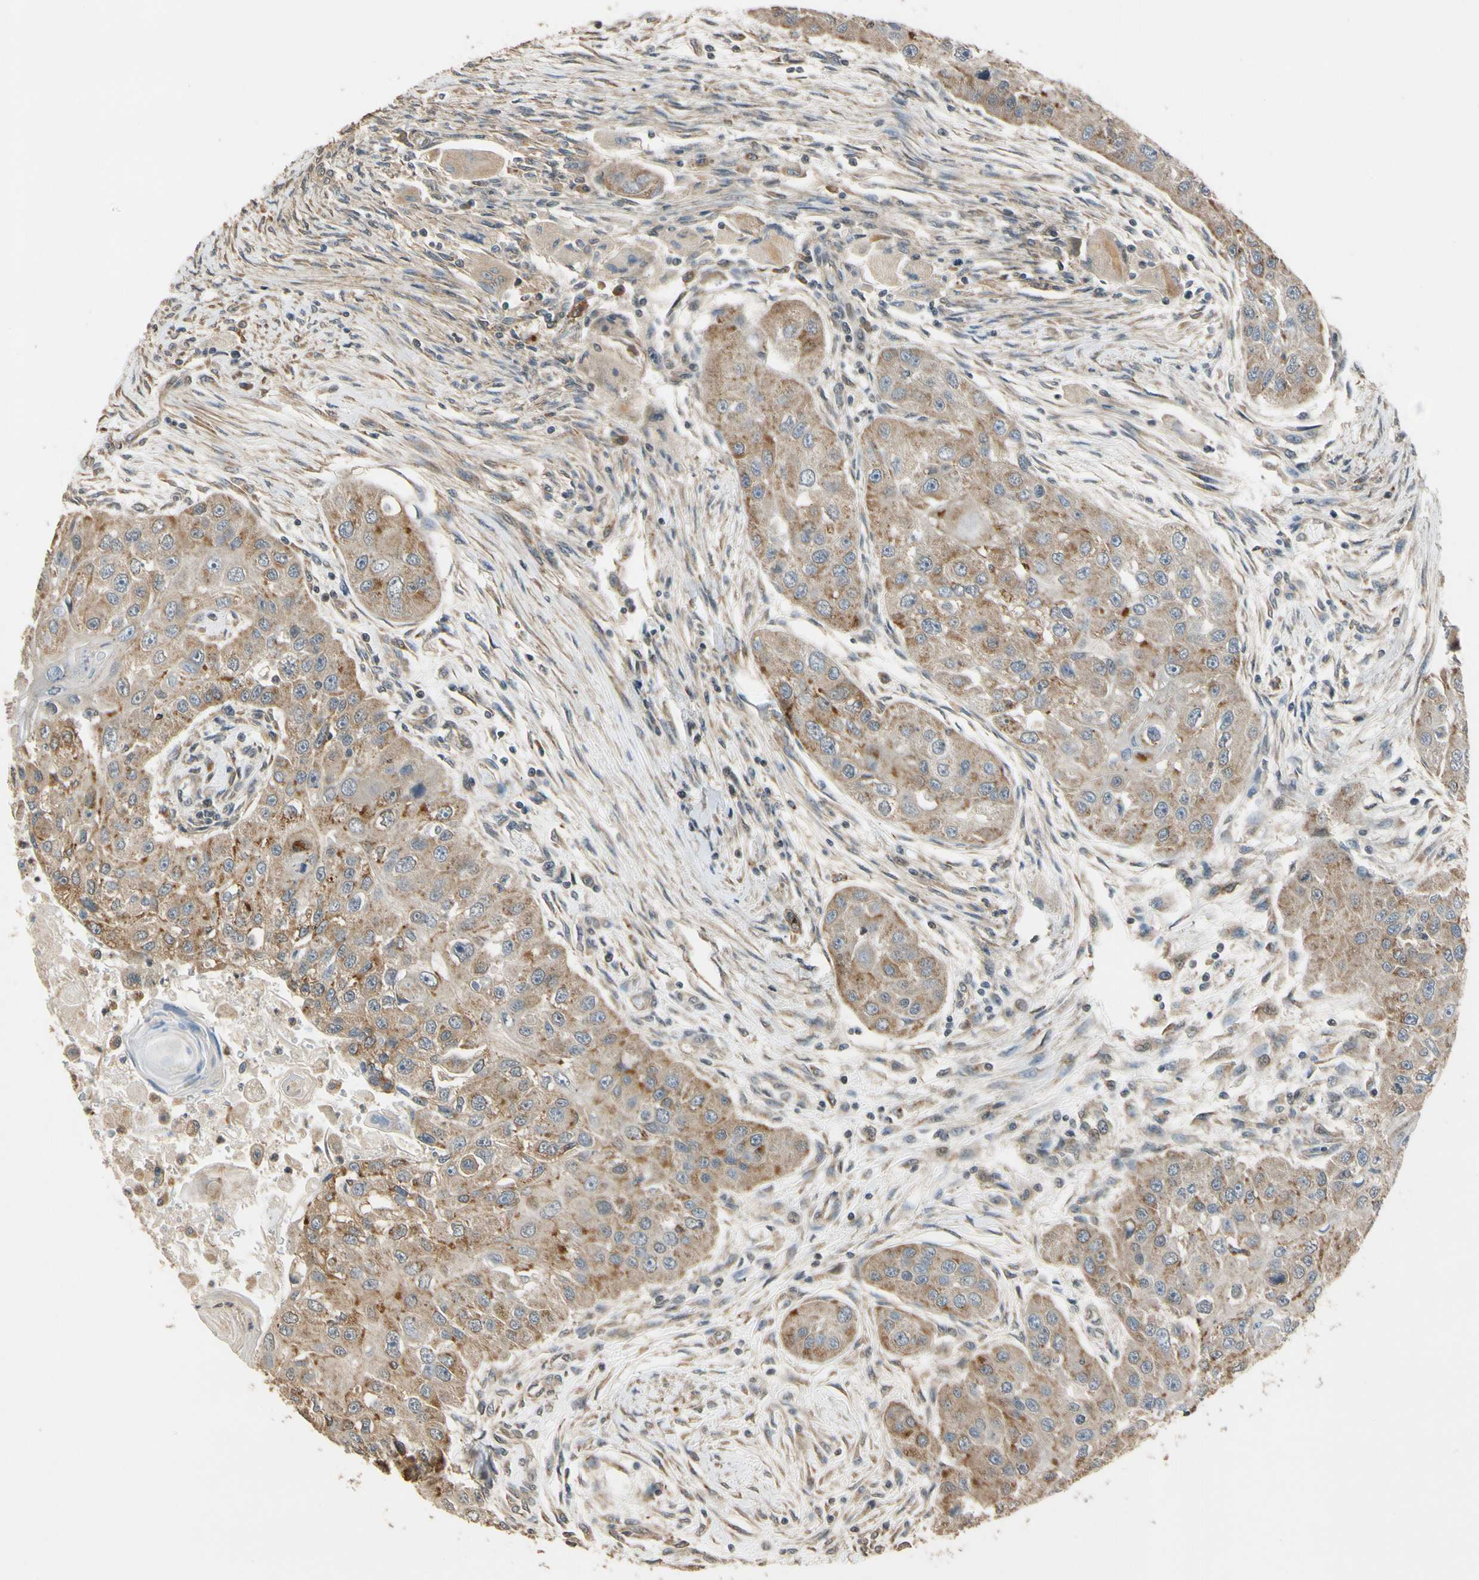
{"staining": {"intensity": "moderate", "quantity": ">75%", "location": "cytoplasmic/membranous"}, "tissue": "head and neck cancer", "cell_type": "Tumor cells", "image_type": "cancer", "snomed": [{"axis": "morphology", "description": "Normal tissue, NOS"}, {"axis": "morphology", "description": "Squamous cell carcinoma, NOS"}, {"axis": "topography", "description": "Skeletal muscle"}, {"axis": "topography", "description": "Head-Neck"}], "caption": "Protein expression analysis of head and neck cancer displays moderate cytoplasmic/membranous positivity in about >75% of tumor cells.", "gene": "LAMTOR1", "patient": {"sex": "male", "age": 51}}